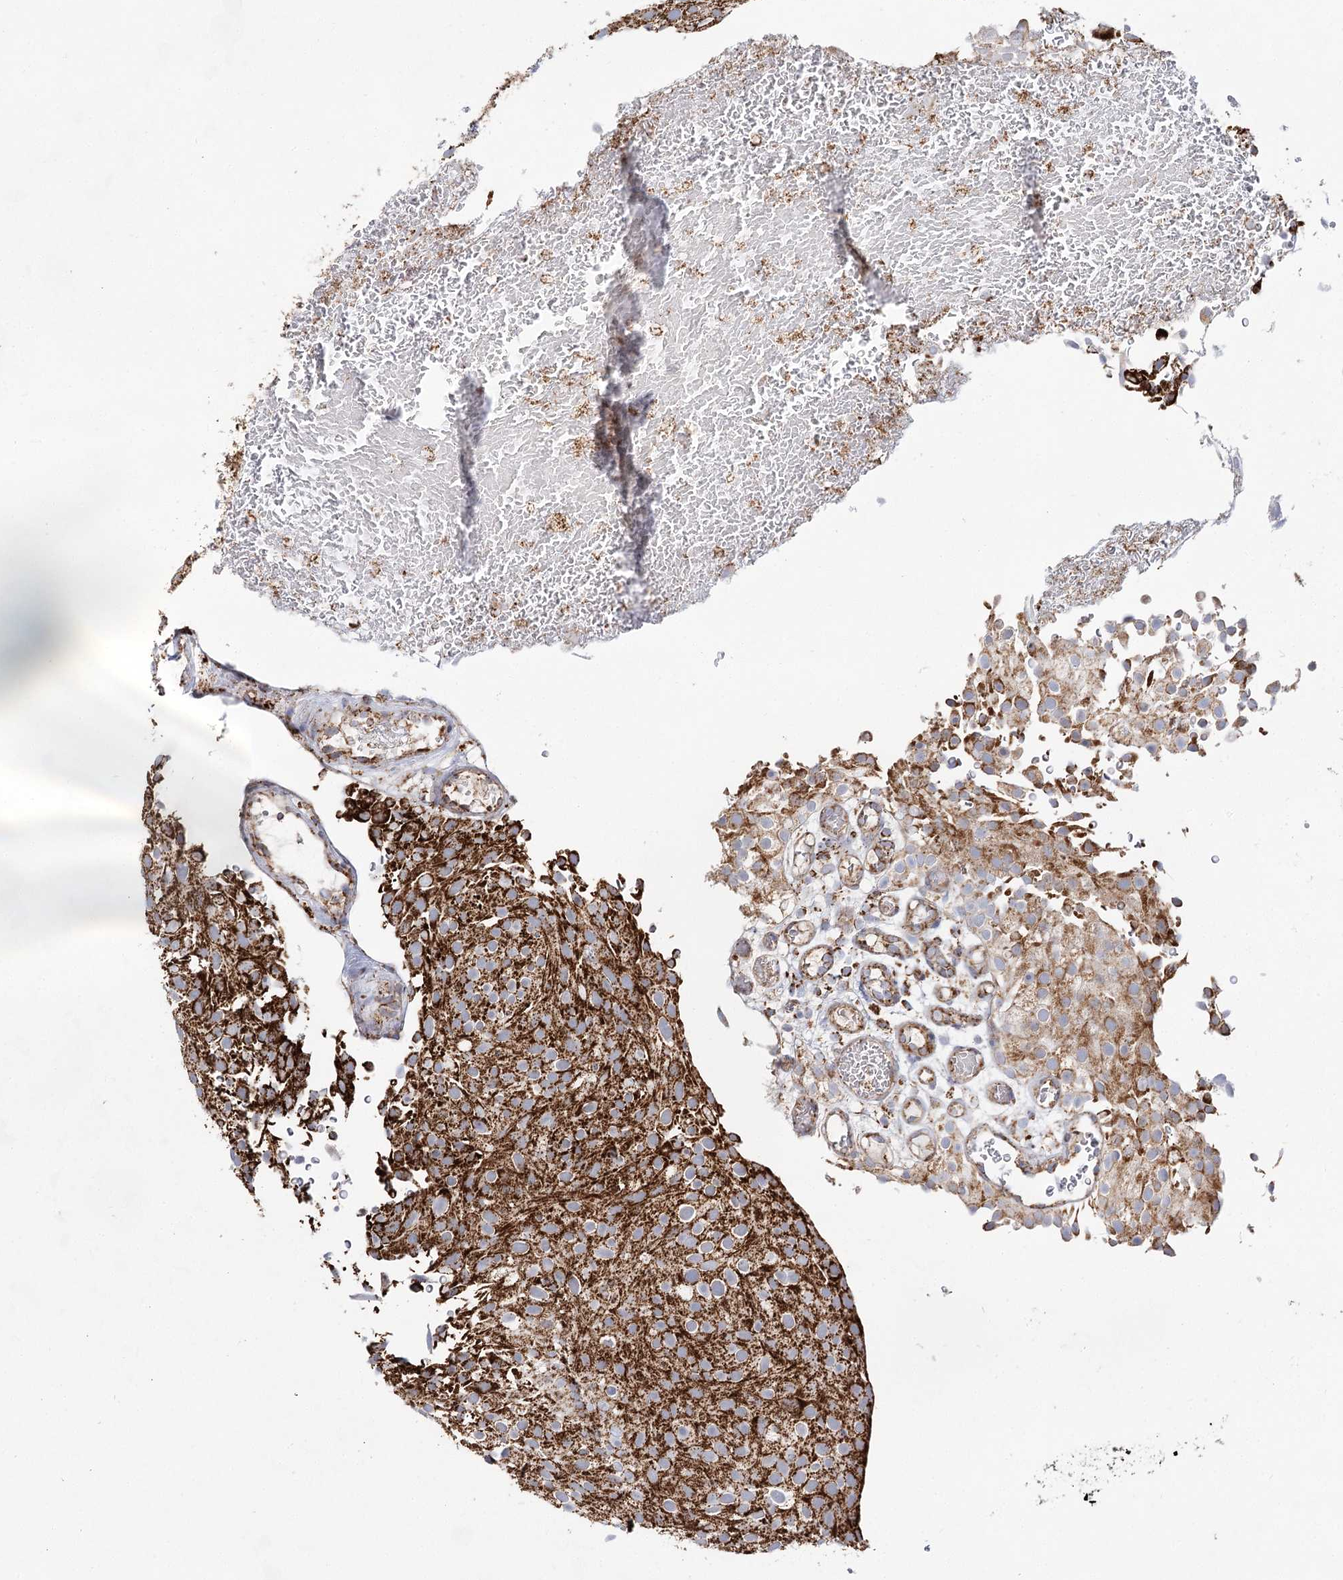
{"staining": {"intensity": "strong", "quantity": ">75%", "location": "cytoplasmic/membranous"}, "tissue": "urothelial cancer", "cell_type": "Tumor cells", "image_type": "cancer", "snomed": [{"axis": "morphology", "description": "Urothelial carcinoma, Low grade"}, {"axis": "topography", "description": "Urinary bladder"}], "caption": "Approximately >75% of tumor cells in human low-grade urothelial carcinoma reveal strong cytoplasmic/membranous protein positivity as visualized by brown immunohistochemical staining.", "gene": "NADK2", "patient": {"sex": "male", "age": 78}}